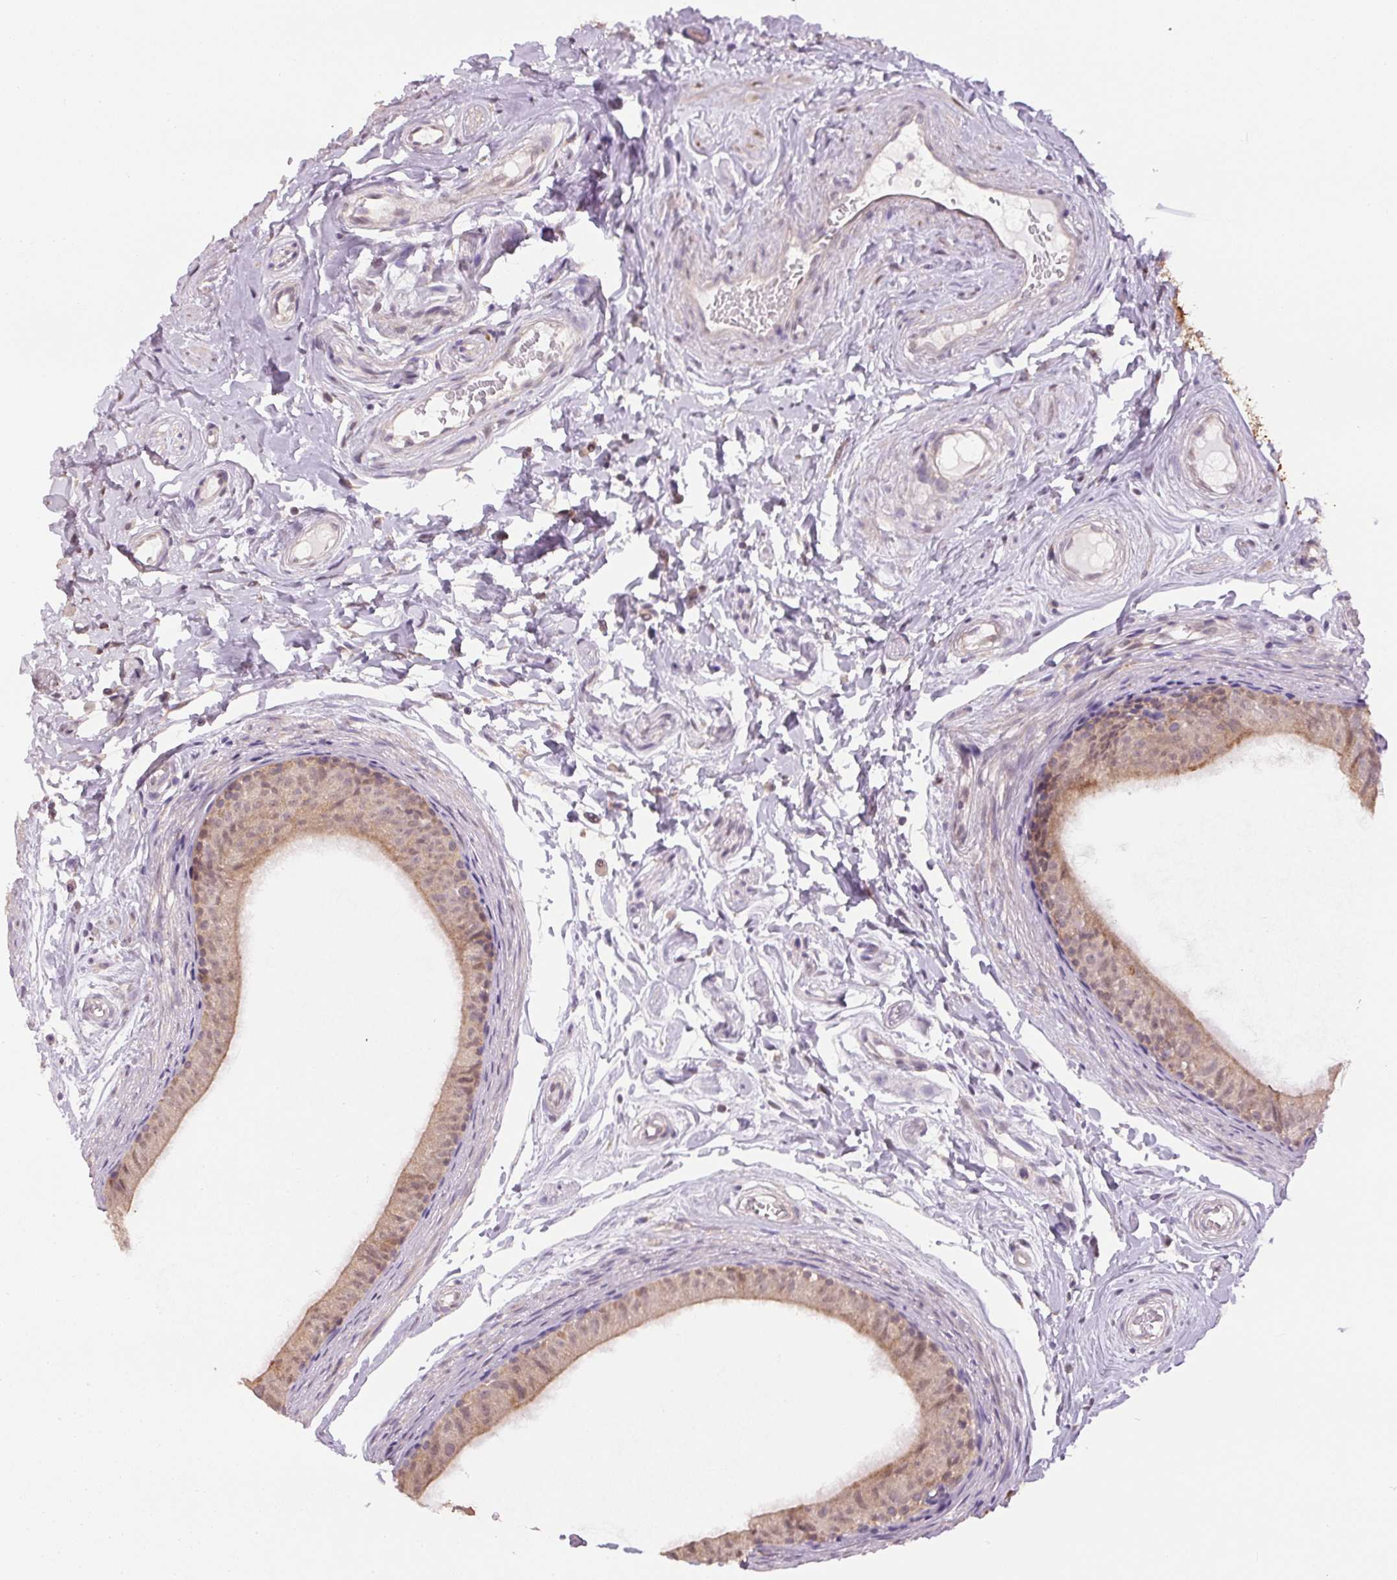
{"staining": {"intensity": "moderate", "quantity": "<25%", "location": "cytoplasmic/membranous,nuclear"}, "tissue": "epididymis", "cell_type": "Glandular cells", "image_type": "normal", "snomed": [{"axis": "morphology", "description": "Normal tissue, NOS"}, {"axis": "topography", "description": "Epididymis"}], "caption": "Epididymis stained for a protein (brown) exhibits moderate cytoplasmic/membranous,nuclear positive expression in about <25% of glandular cells.", "gene": "SC5D", "patient": {"sex": "male", "age": 45}}